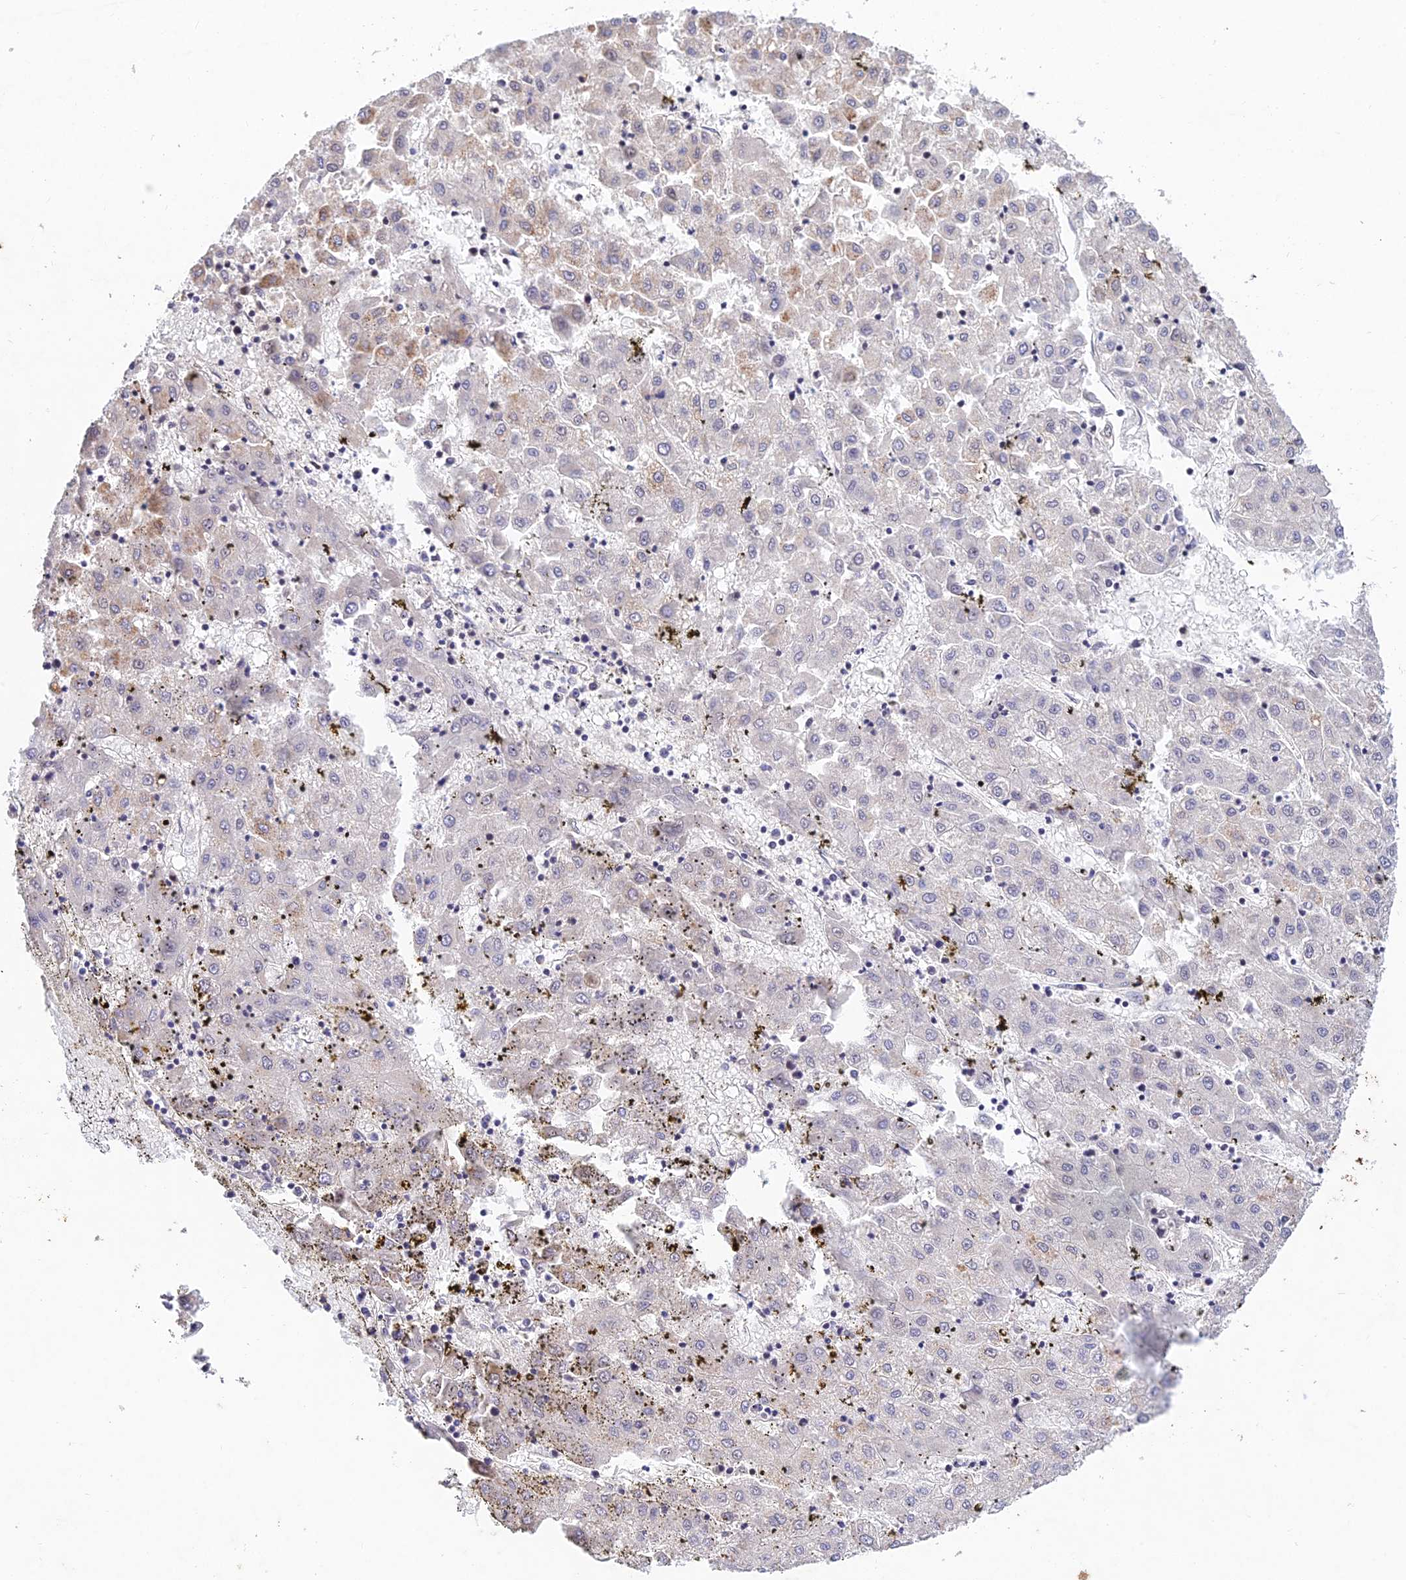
{"staining": {"intensity": "weak", "quantity": "<25%", "location": "cytoplasmic/membranous"}, "tissue": "liver cancer", "cell_type": "Tumor cells", "image_type": "cancer", "snomed": [{"axis": "morphology", "description": "Carcinoma, Hepatocellular, NOS"}, {"axis": "topography", "description": "Liver"}], "caption": "Tumor cells are negative for protein expression in human hepatocellular carcinoma (liver).", "gene": "RAVER1", "patient": {"sex": "male", "age": 72}}